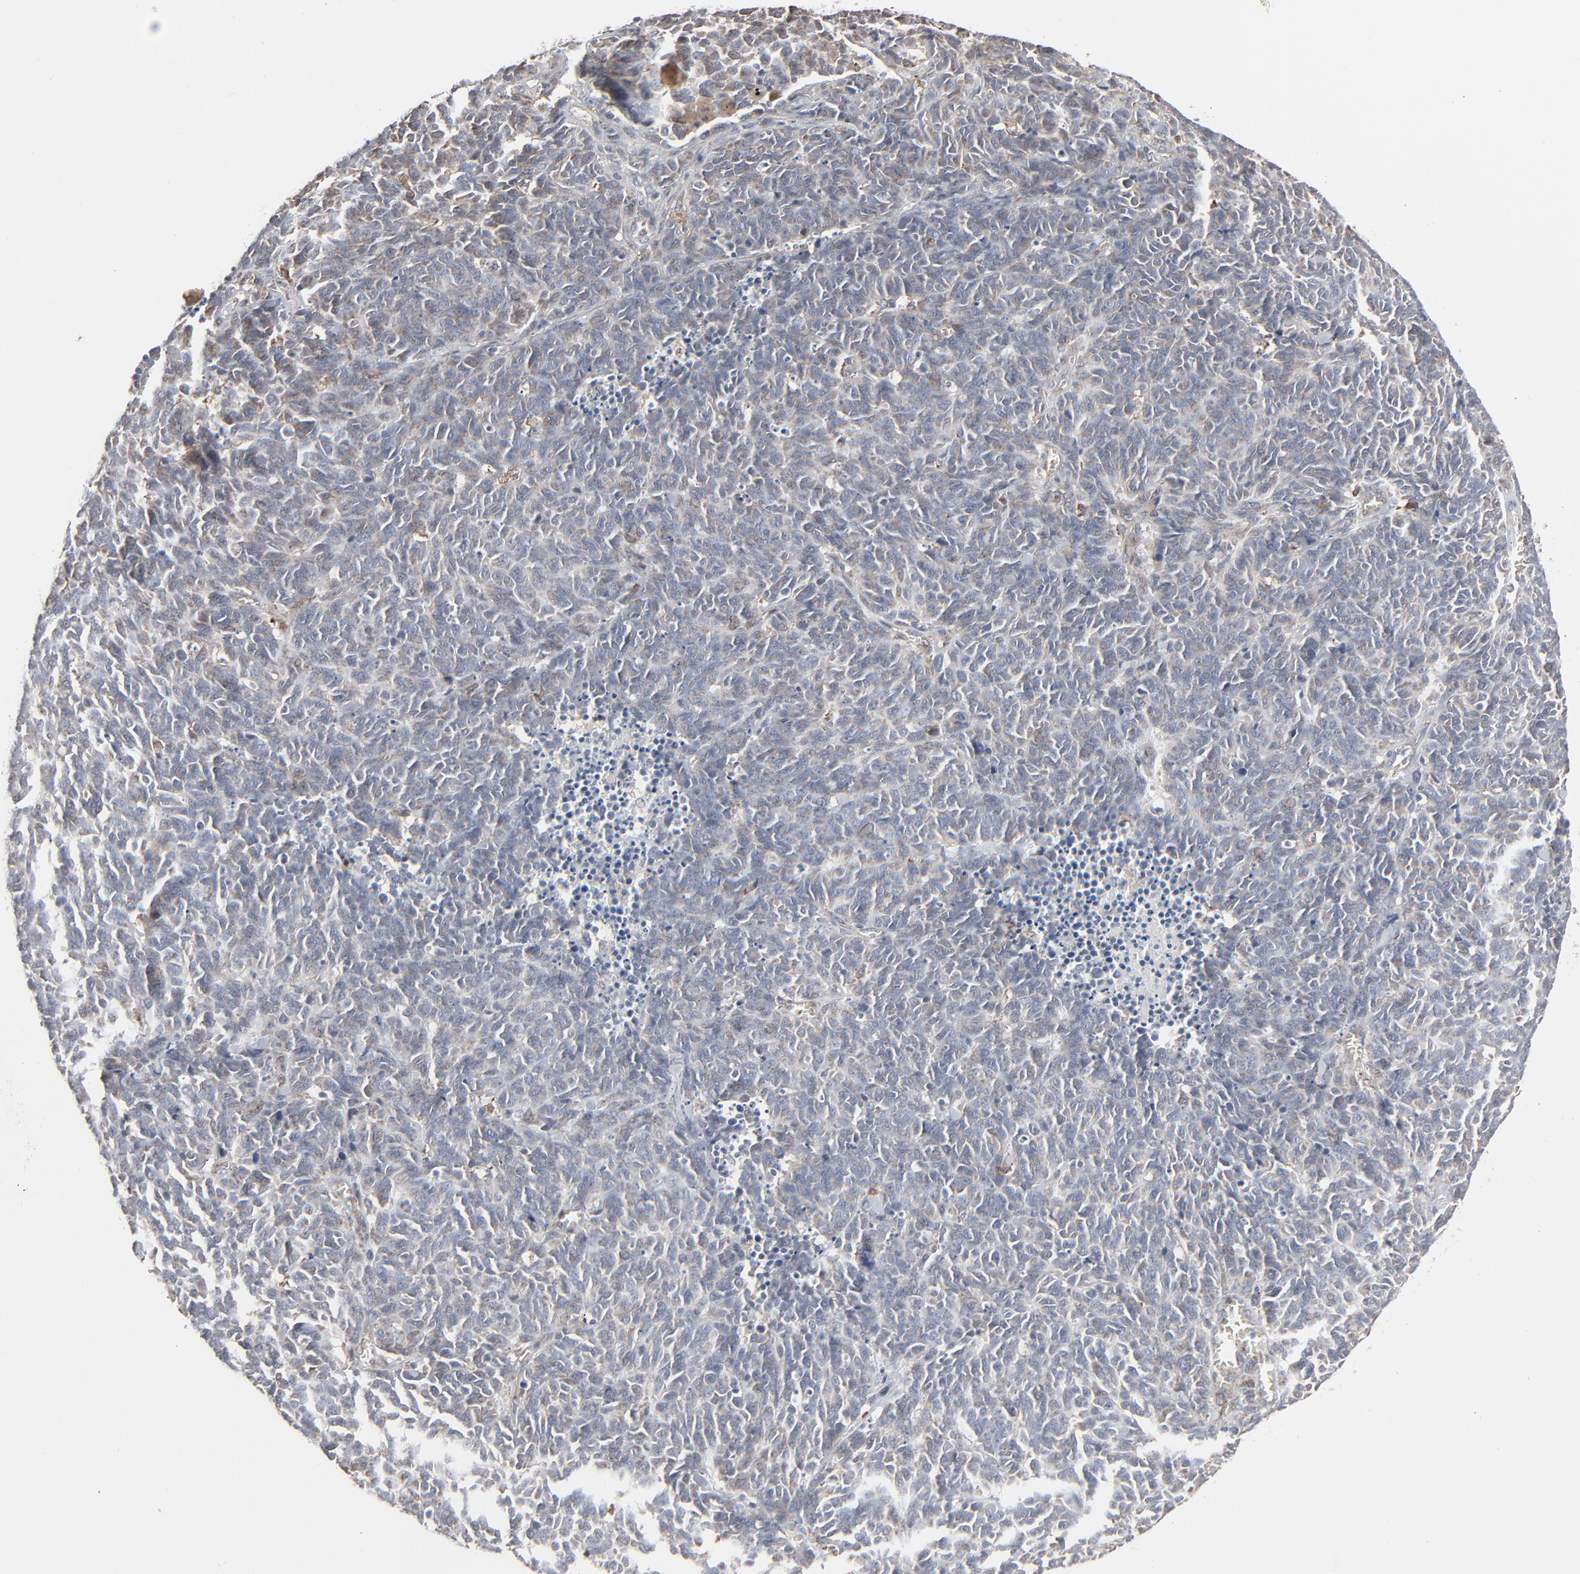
{"staining": {"intensity": "weak", "quantity": "<25%", "location": "cytoplasmic/membranous"}, "tissue": "lung cancer", "cell_type": "Tumor cells", "image_type": "cancer", "snomed": [{"axis": "morphology", "description": "Neoplasm, malignant, NOS"}, {"axis": "topography", "description": "Lung"}], "caption": "A high-resolution micrograph shows immunohistochemistry (IHC) staining of lung malignant neoplasm, which exhibits no significant positivity in tumor cells.", "gene": "CTNND1", "patient": {"sex": "female", "age": 58}}